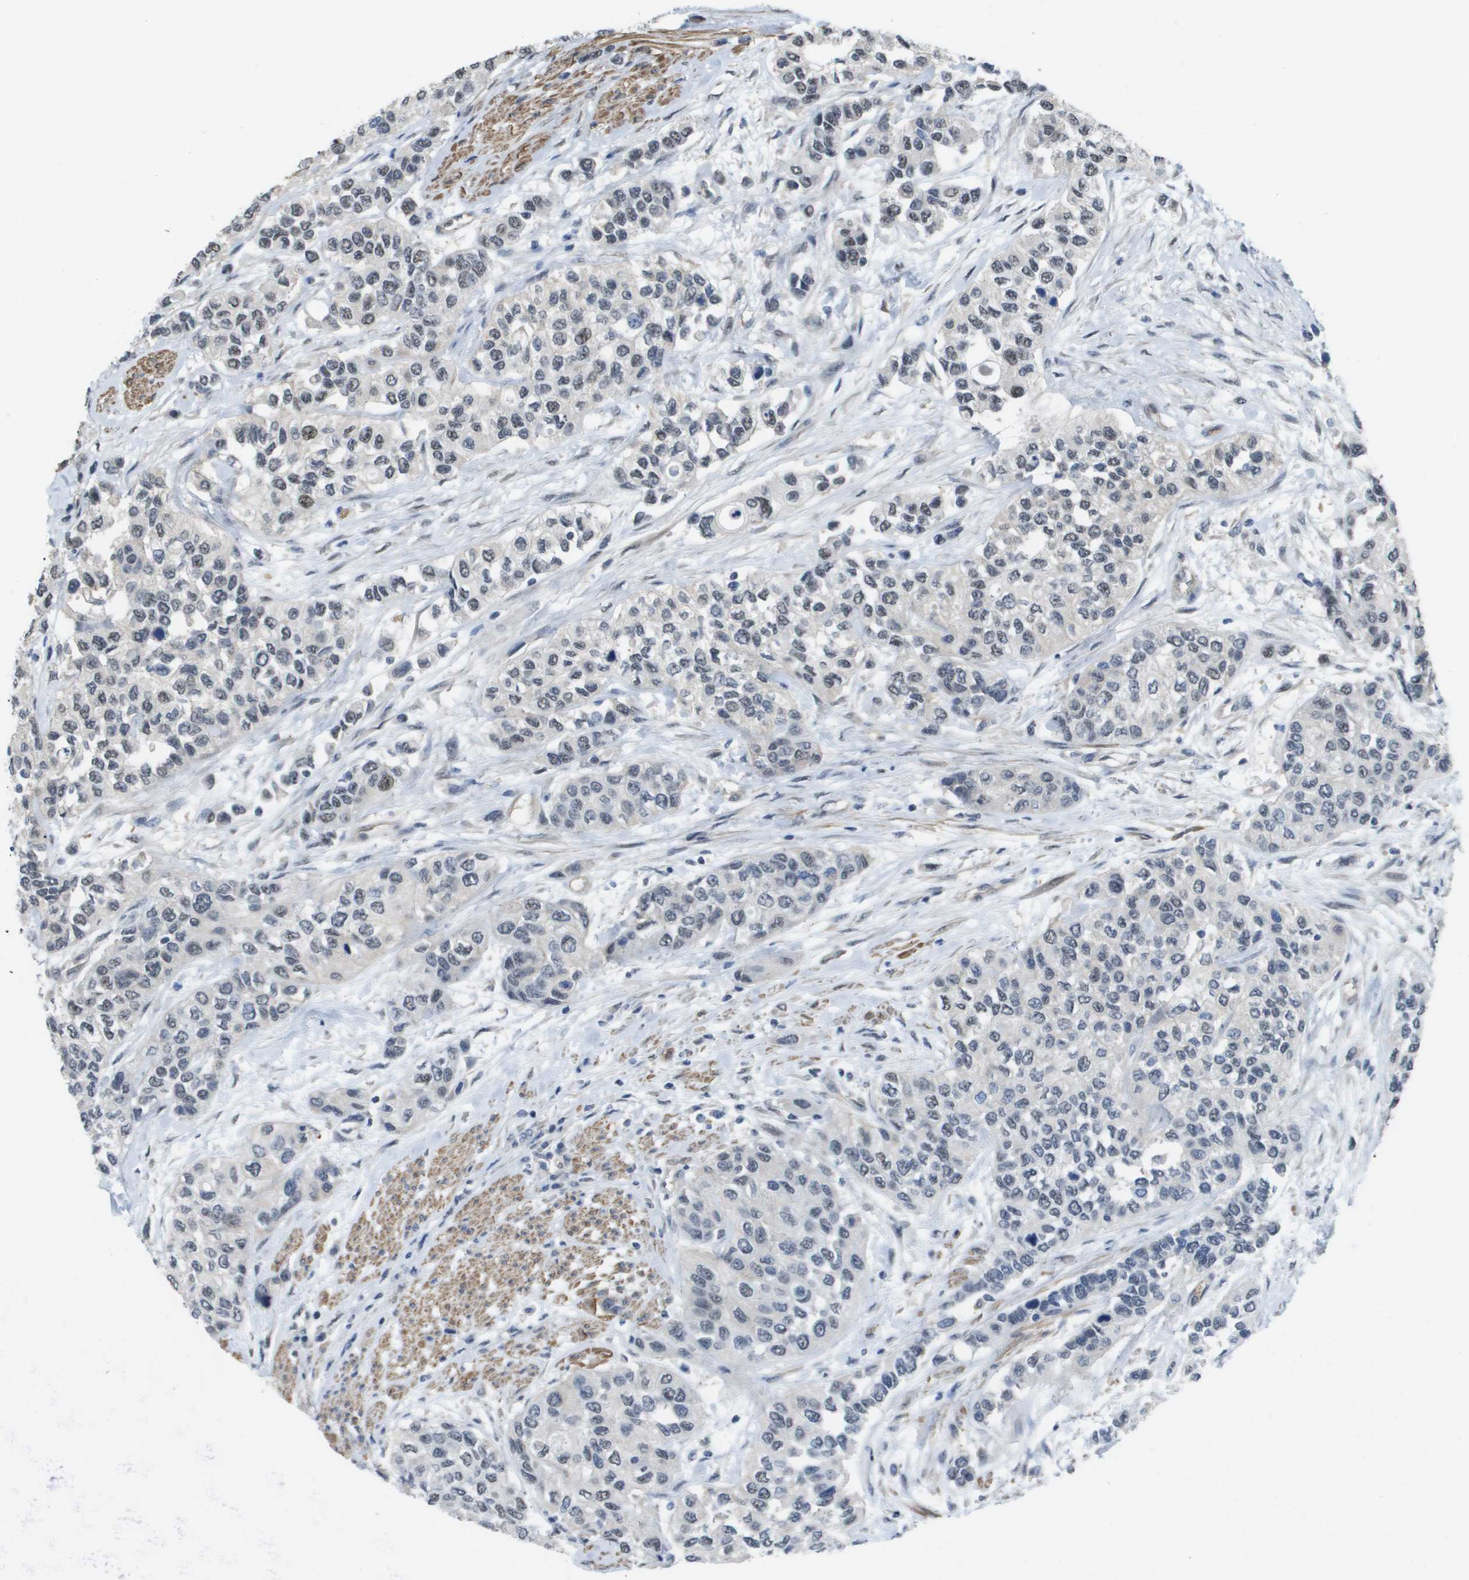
{"staining": {"intensity": "negative", "quantity": "none", "location": "none"}, "tissue": "urothelial cancer", "cell_type": "Tumor cells", "image_type": "cancer", "snomed": [{"axis": "morphology", "description": "Urothelial carcinoma, High grade"}, {"axis": "topography", "description": "Urinary bladder"}], "caption": "This photomicrograph is of urothelial cancer stained with immunohistochemistry to label a protein in brown with the nuclei are counter-stained blue. There is no positivity in tumor cells. The staining was performed using DAB to visualize the protein expression in brown, while the nuclei were stained in blue with hematoxylin (Magnification: 20x).", "gene": "RNF112", "patient": {"sex": "female", "age": 56}}